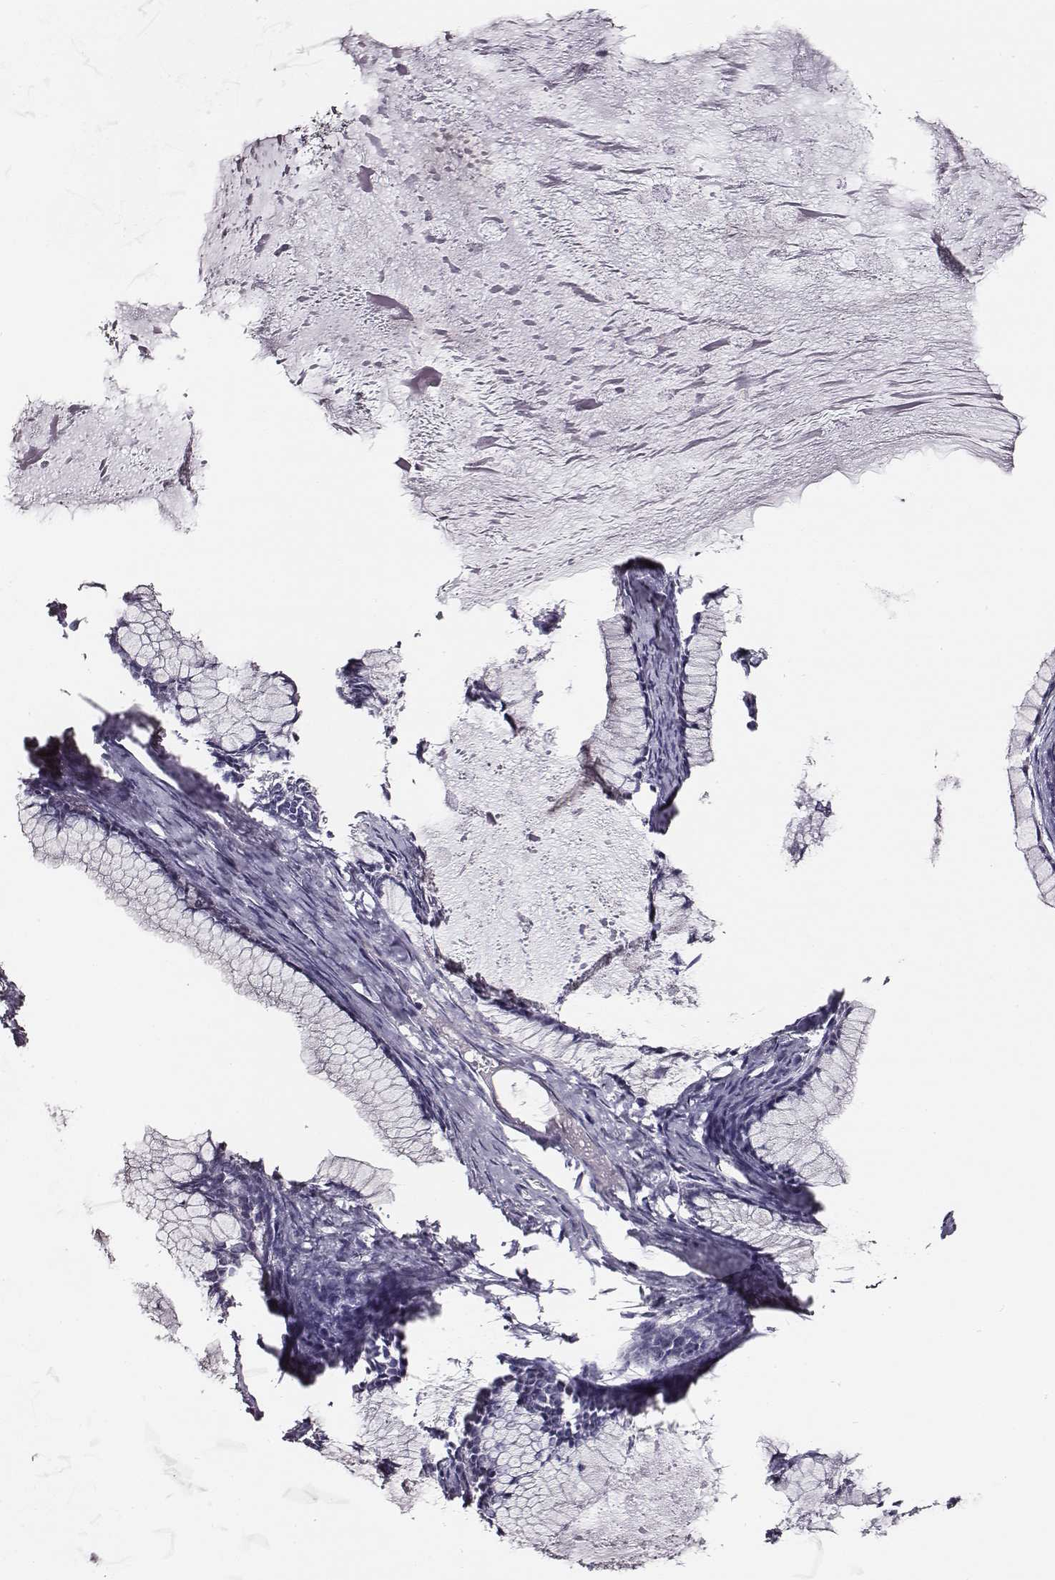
{"staining": {"intensity": "negative", "quantity": "none", "location": "none"}, "tissue": "ovarian cancer", "cell_type": "Tumor cells", "image_type": "cancer", "snomed": [{"axis": "morphology", "description": "Cystadenocarcinoma, mucinous, NOS"}, {"axis": "topography", "description": "Ovary"}], "caption": "High power microscopy photomicrograph of an IHC image of ovarian cancer, revealing no significant positivity in tumor cells.", "gene": "AADAT", "patient": {"sex": "female", "age": 41}}